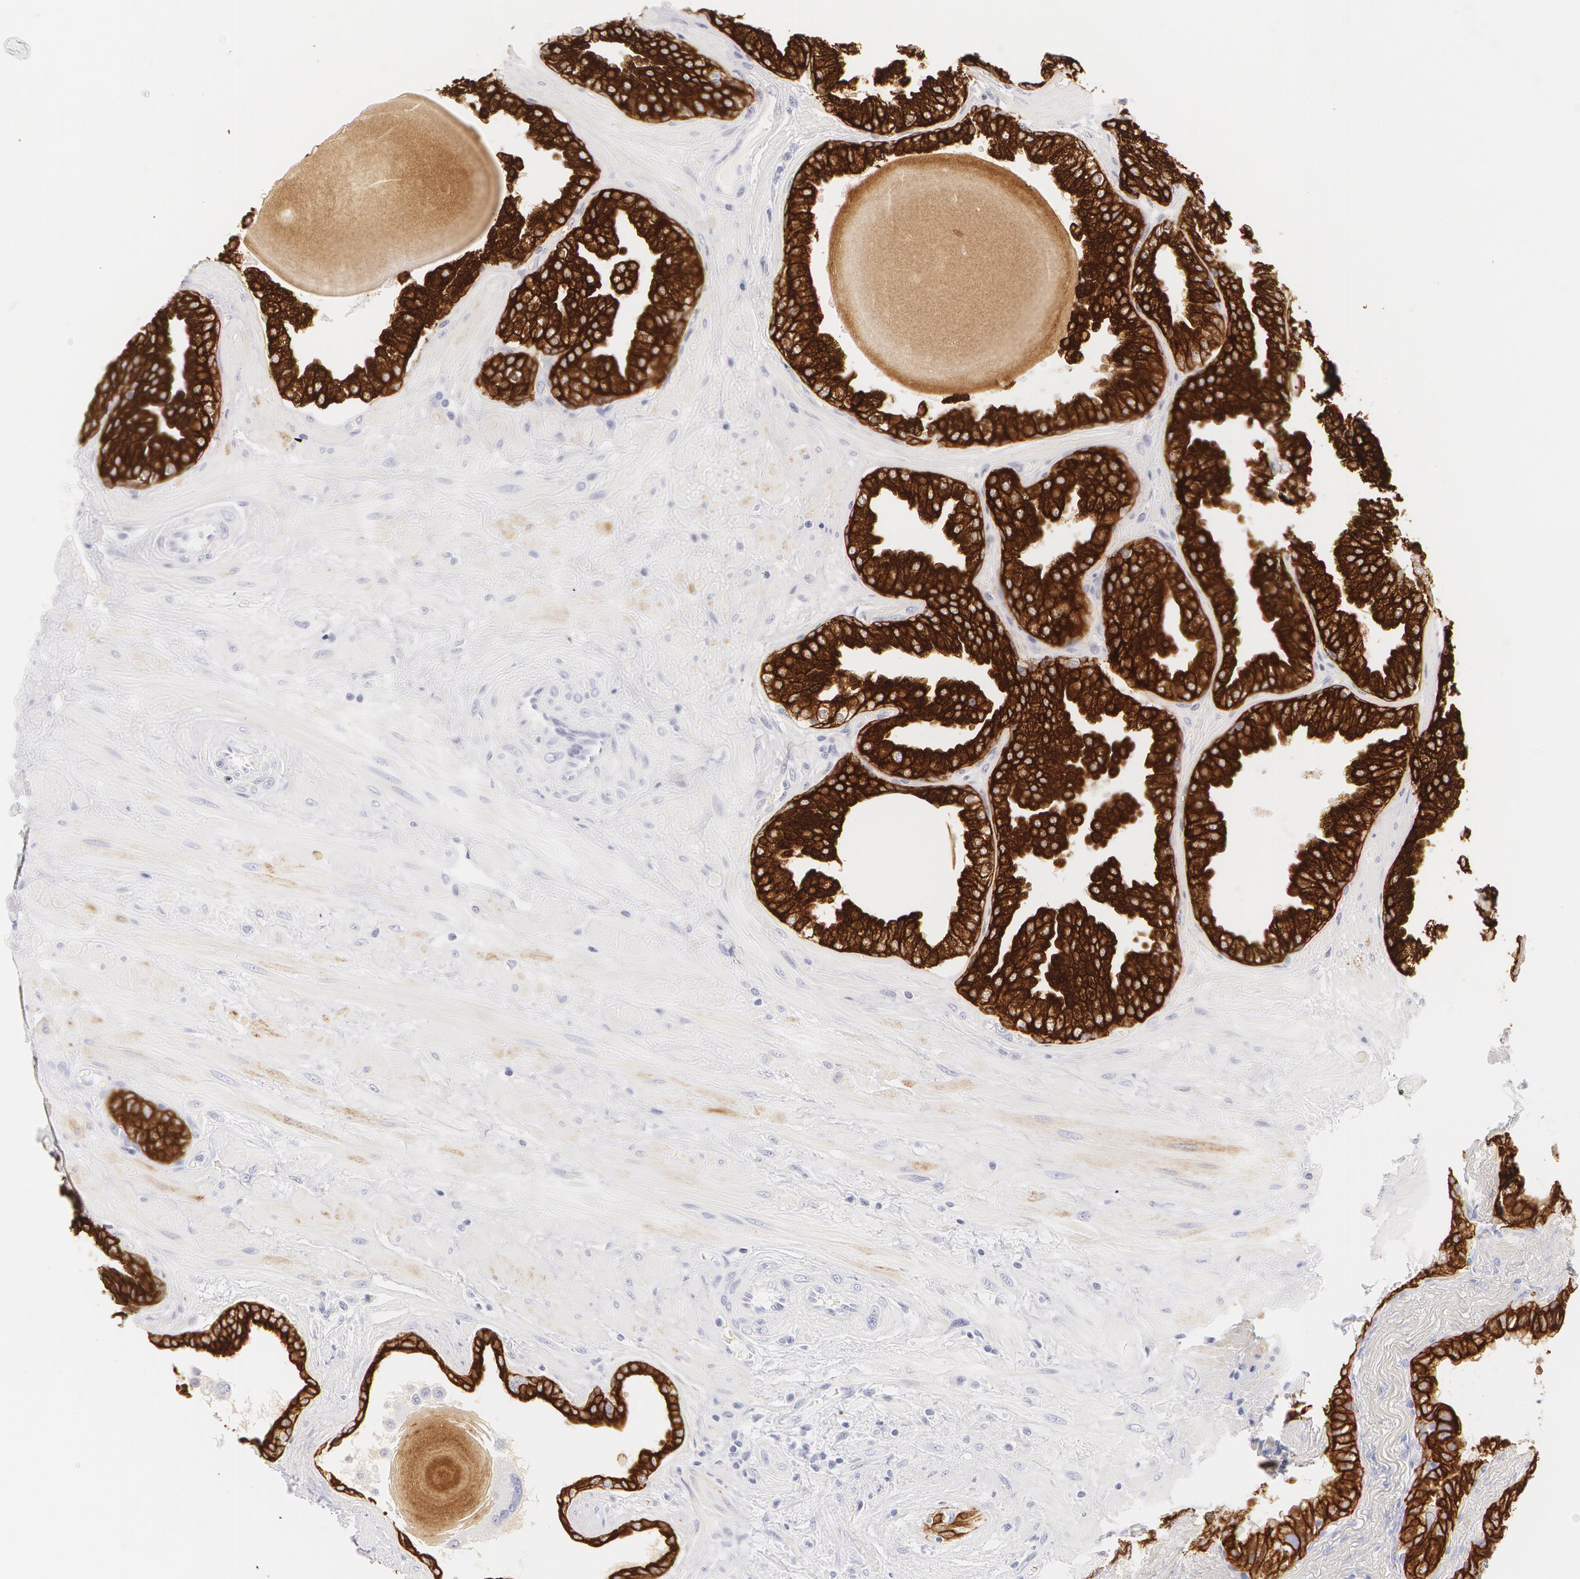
{"staining": {"intensity": "strong", "quantity": ">75%", "location": "cytoplasmic/membranous"}, "tissue": "prostate", "cell_type": "Glandular cells", "image_type": "normal", "snomed": [{"axis": "morphology", "description": "Normal tissue, NOS"}, {"axis": "topography", "description": "Prostate"}], "caption": "Protein staining shows strong cytoplasmic/membranous positivity in about >75% of glandular cells in normal prostate.", "gene": "KRT8", "patient": {"sex": "male", "age": 51}}